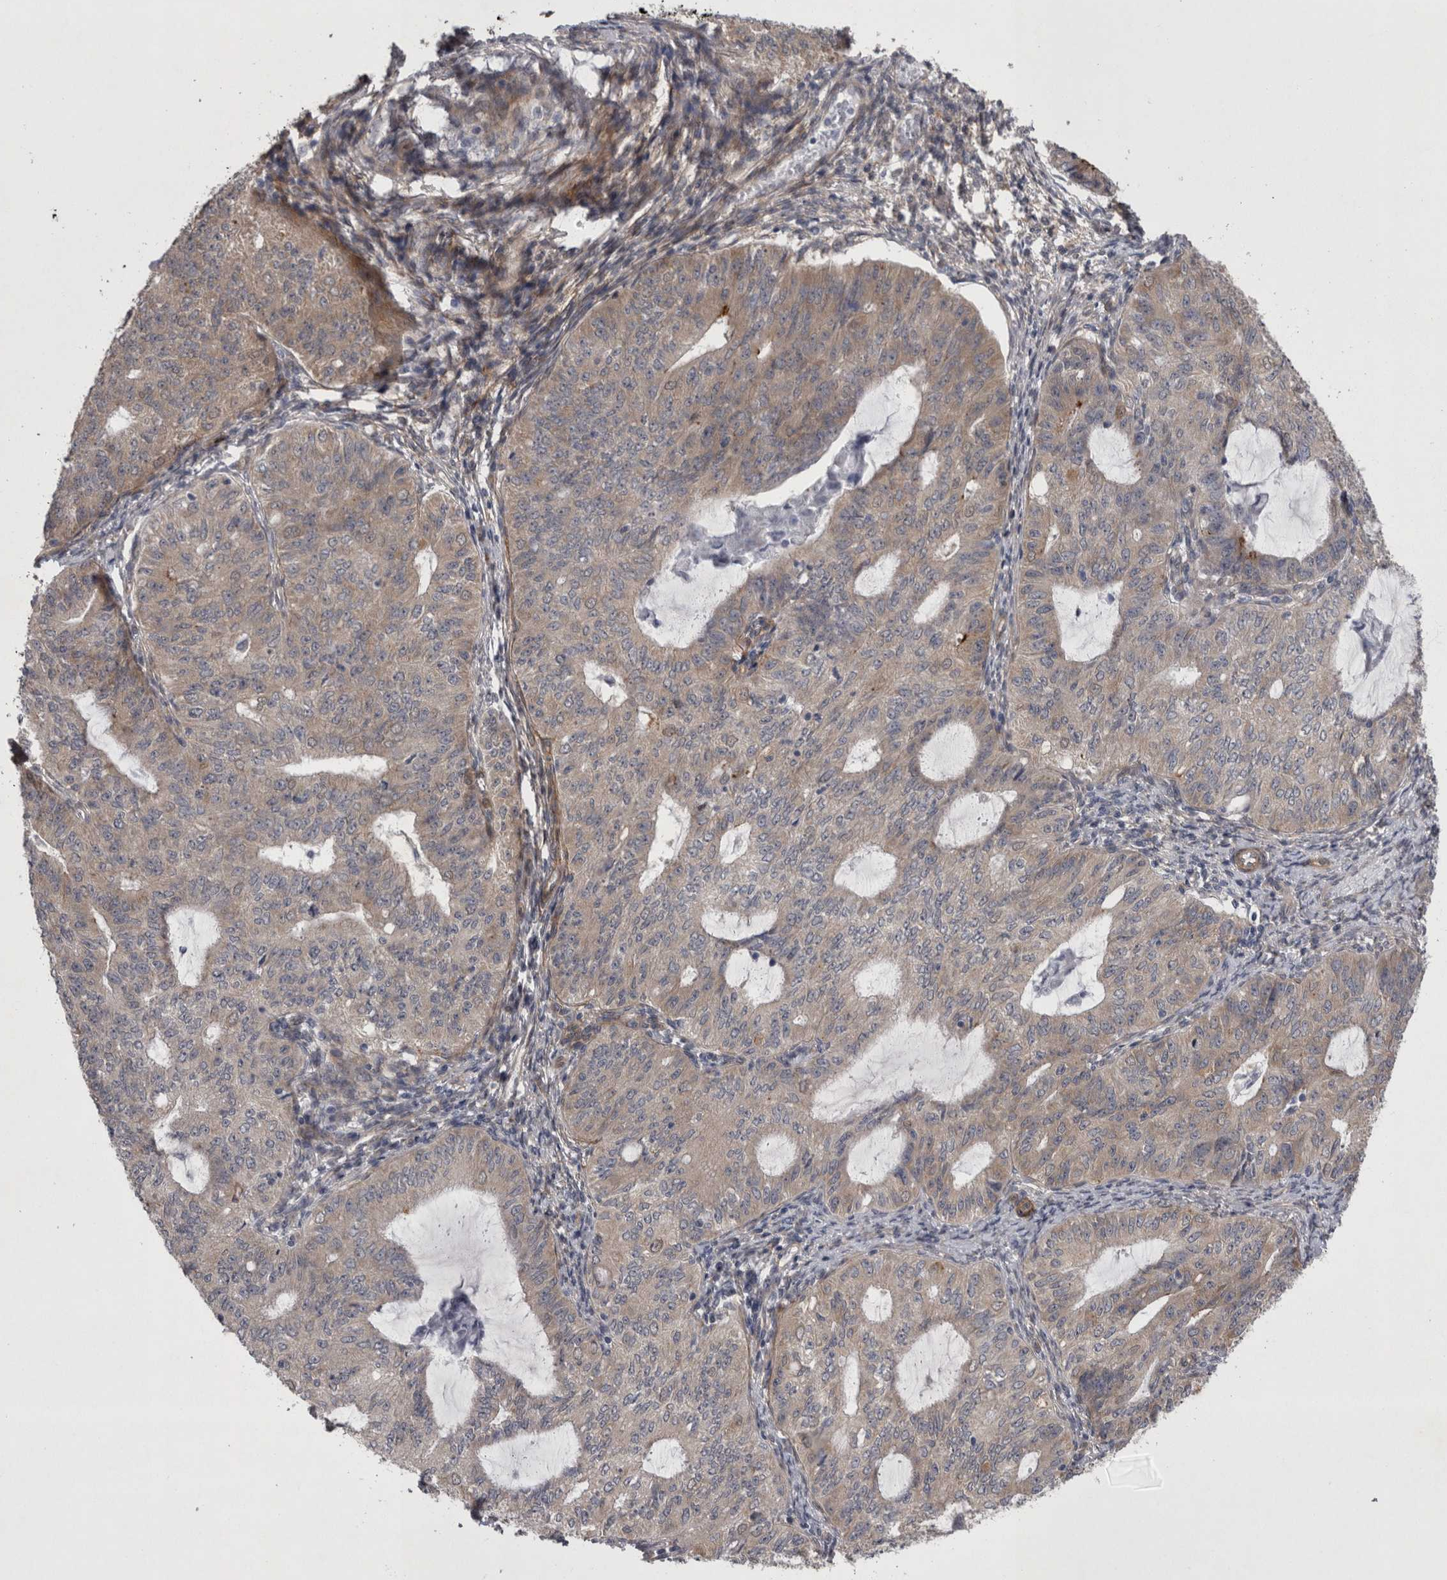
{"staining": {"intensity": "weak", "quantity": "<25%", "location": "cytoplasmic/membranous"}, "tissue": "endometrial cancer", "cell_type": "Tumor cells", "image_type": "cancer", "snomed": [{"axis": "morphology", "description": "Adenocarcinoma, NOS"}, {"axis": "topography", "description": "Endometrium"}], "caption": "IHC image of neoplastic tissue: endometrial adenocarcinoma stained with DAB (3,3'-diaminobenzidine) shows no significant protein positivity in tumor cells.", "gene": "DDX6", "patient": {"sex": "female", "age": 32}}